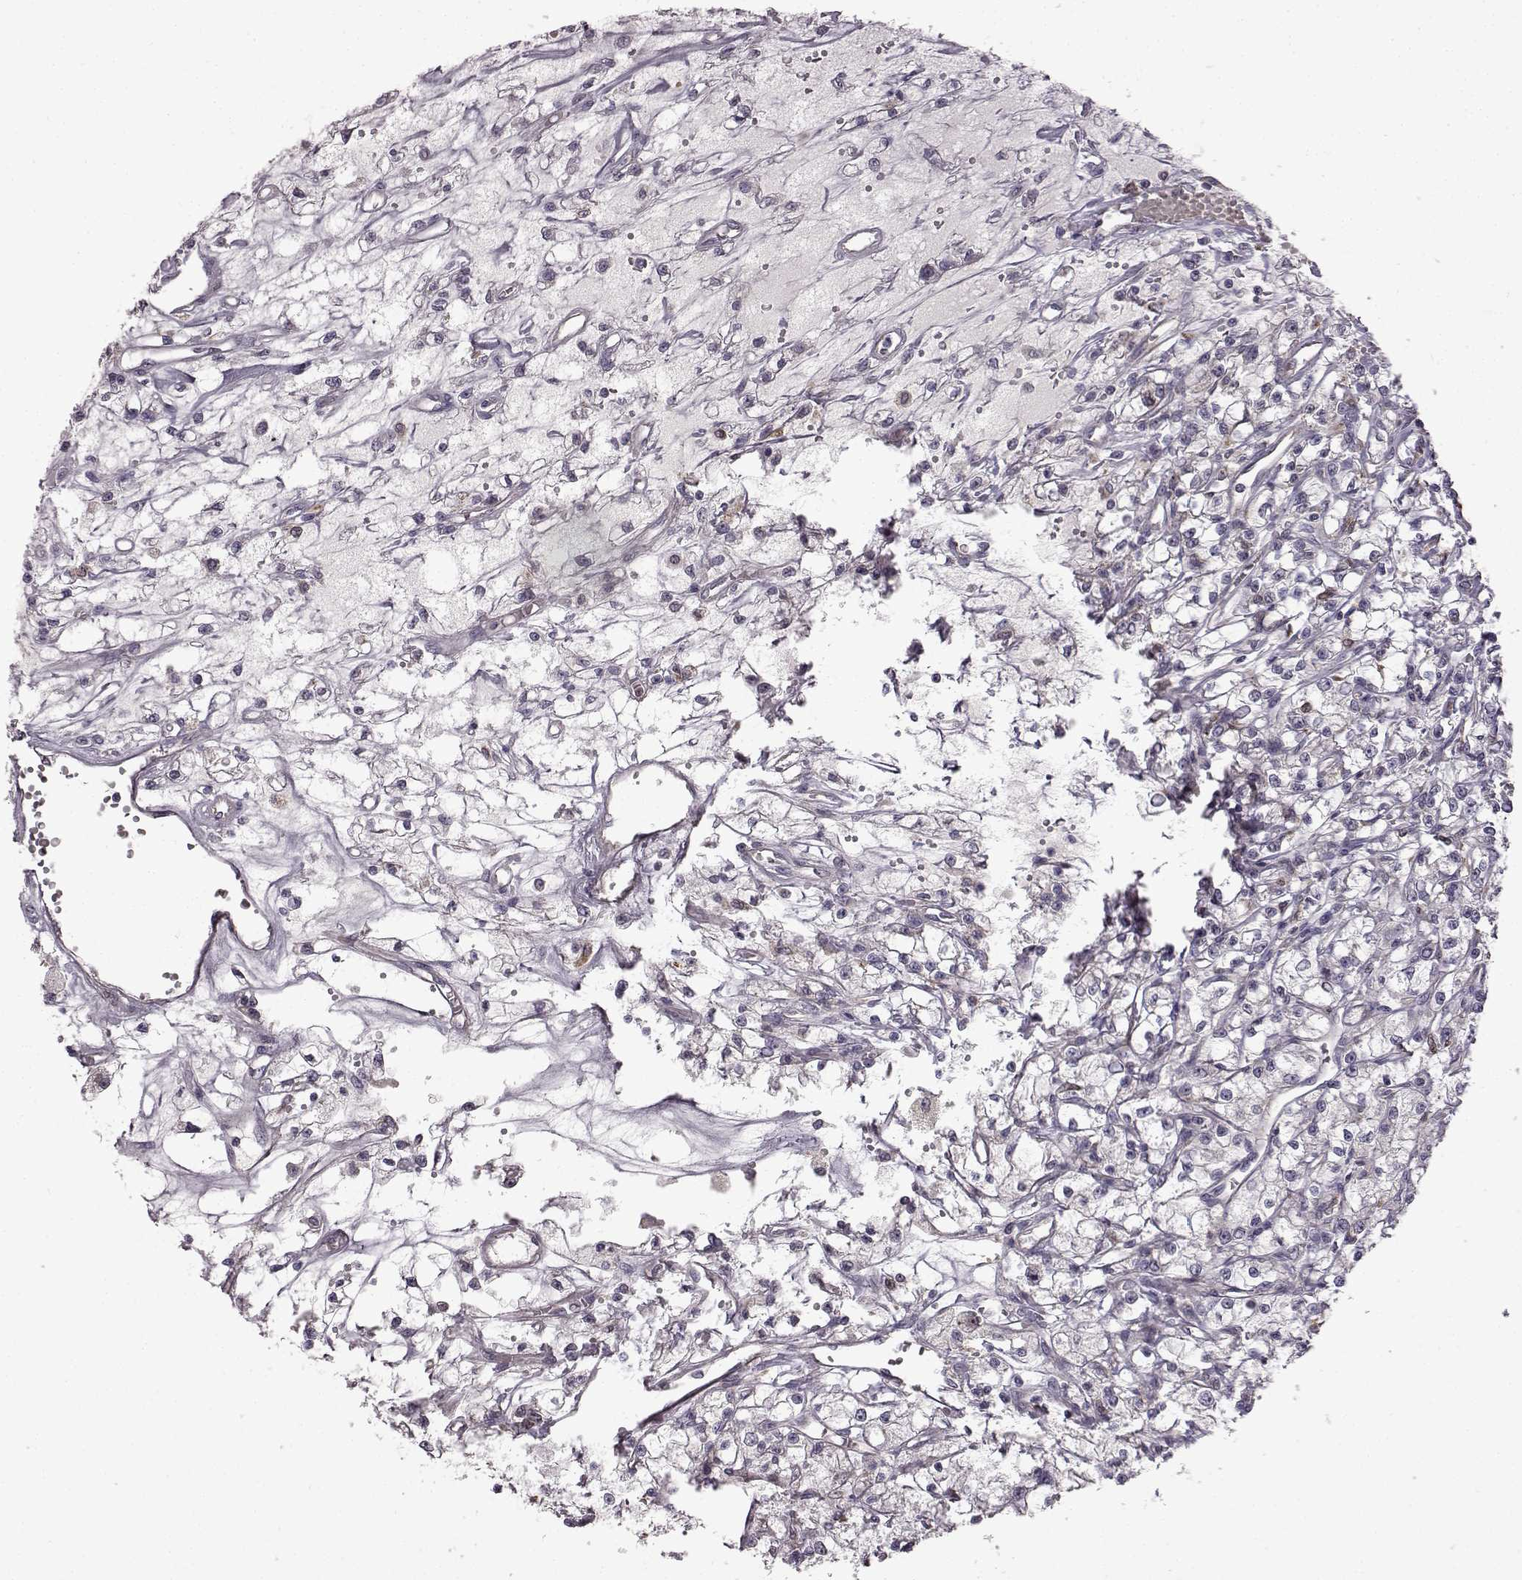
{"staining": {"intensity": "negative", "quantity": "none", "location": "none"}, "tissue": "renal cancer", "cell_type": "Tumor cells", "image_type": "cancer", "snomed": [{"axis": "morphology", "description": "Adenocarcinoma, NOS"}, {"axis": "topography", "description": "Kidney"}], "caption": "Immunohistochemistry (IHC) micrograph of renal cancer stained for a protein (brown), which demonstrates no positivity in tumor cells.", "gene": "B3GNT6", "patient": {"sex": "female", "age": 59}}